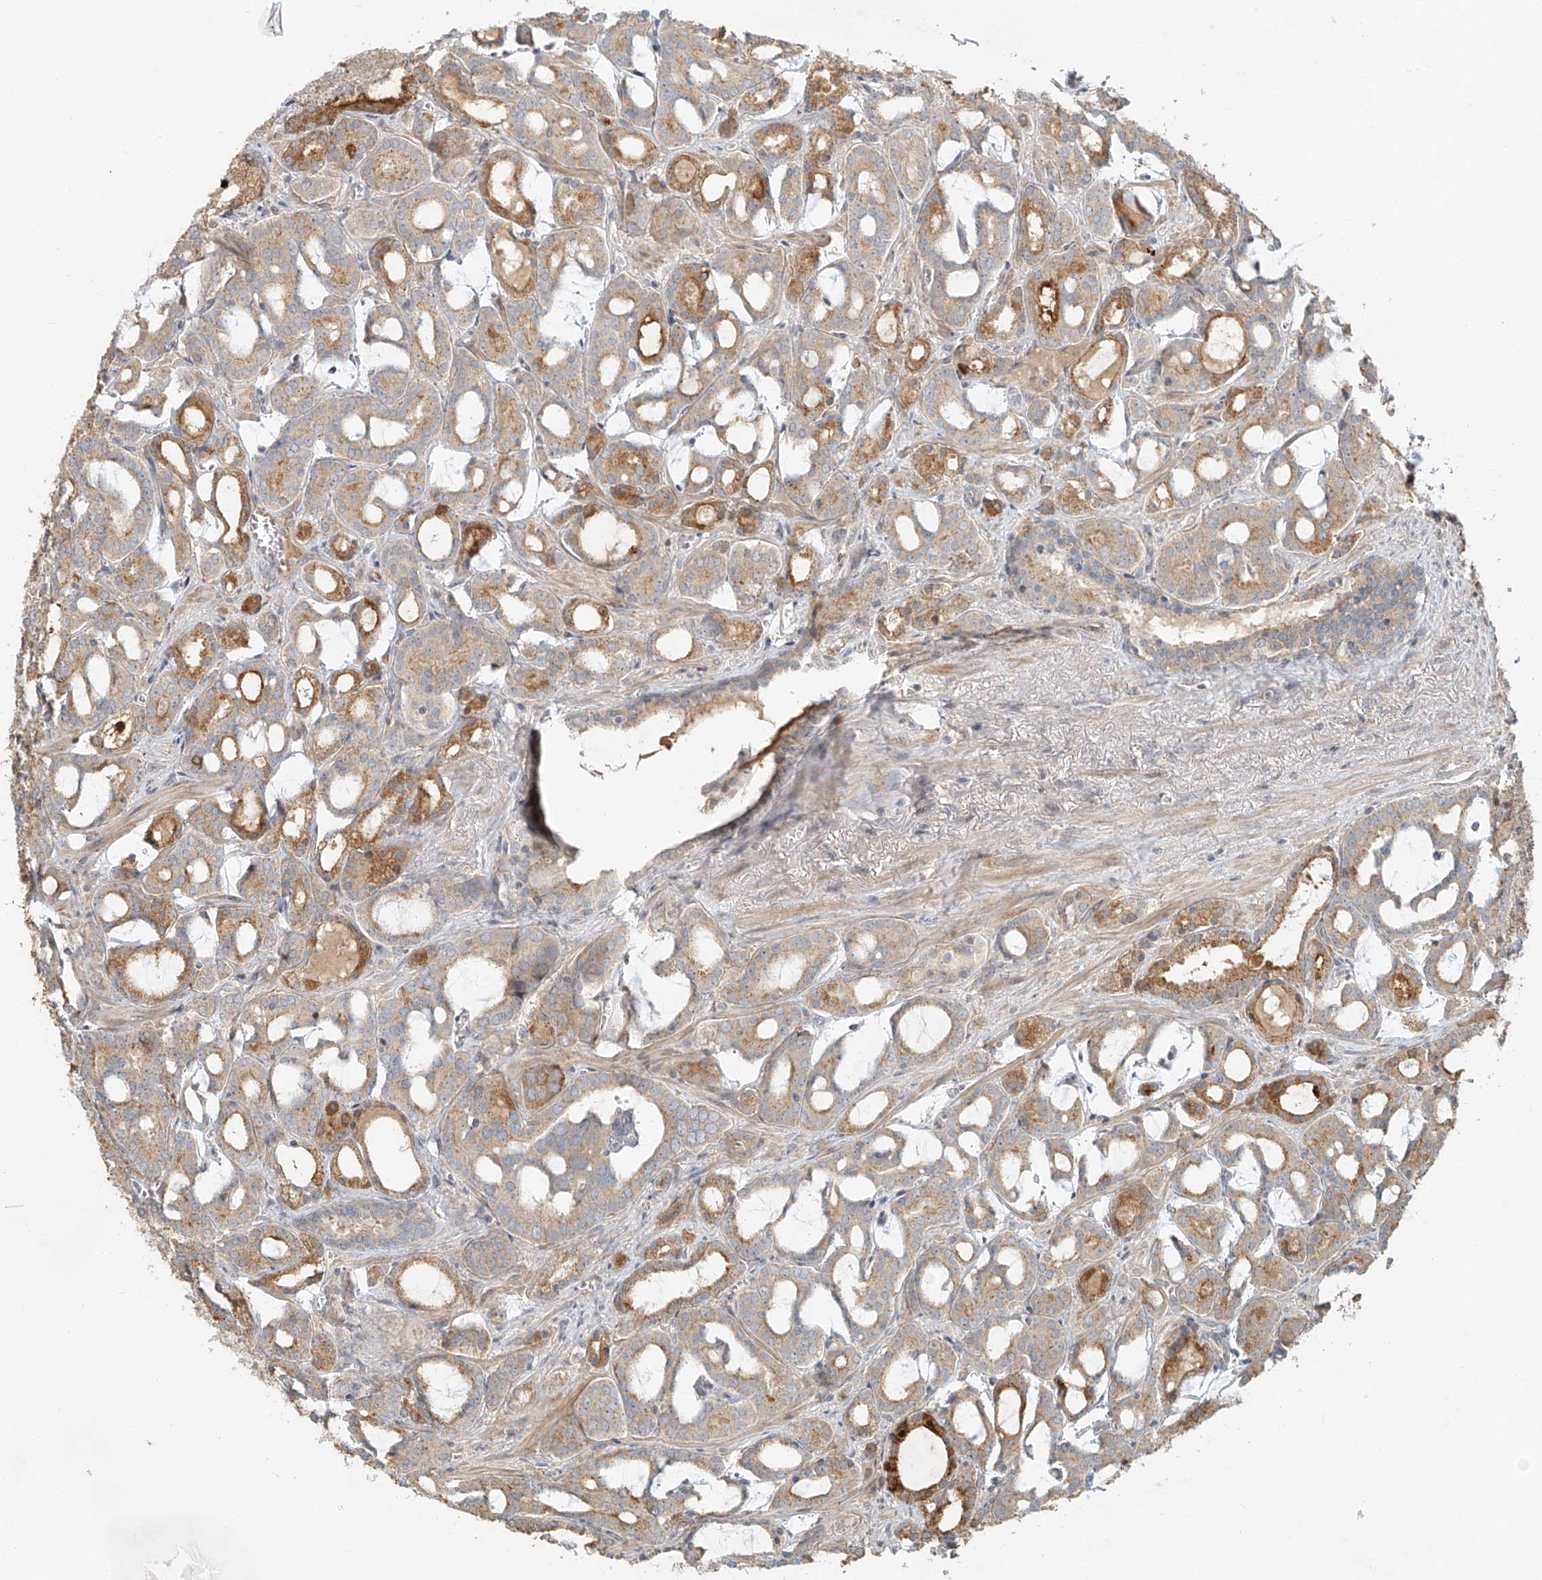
{"staining": {"intensity": "moderate", "quantity": "<25%", "location": "cytoplasmic/membranous"}, "tissue": "prostate cancer", "cell_type": "Tumor cells", "image_type": "cancer", "snomed": [{"axis": "morphology", "description": "Adenocarcinoma, High grade"}, {"axis": "topography", "description": "Prostate and seminal vesicle, NOS"}], "caption": "Immunohistochemistry staining of high-grade adenocarcinoma (prostate), which demonstrates low levels of moderate cytoplasmic/membranous staining in approximately <25% of tumor cells indicating moderate cytoplasmic/membranous protein positivity. The staining was performed using DAB (3,3'-diaminobenzidine) (brown) for protein detection and nuclei were counterstained in hematoxylin (blue).", "gene": "TMEM61", "patient": {"sex": "male", "age": 67}}